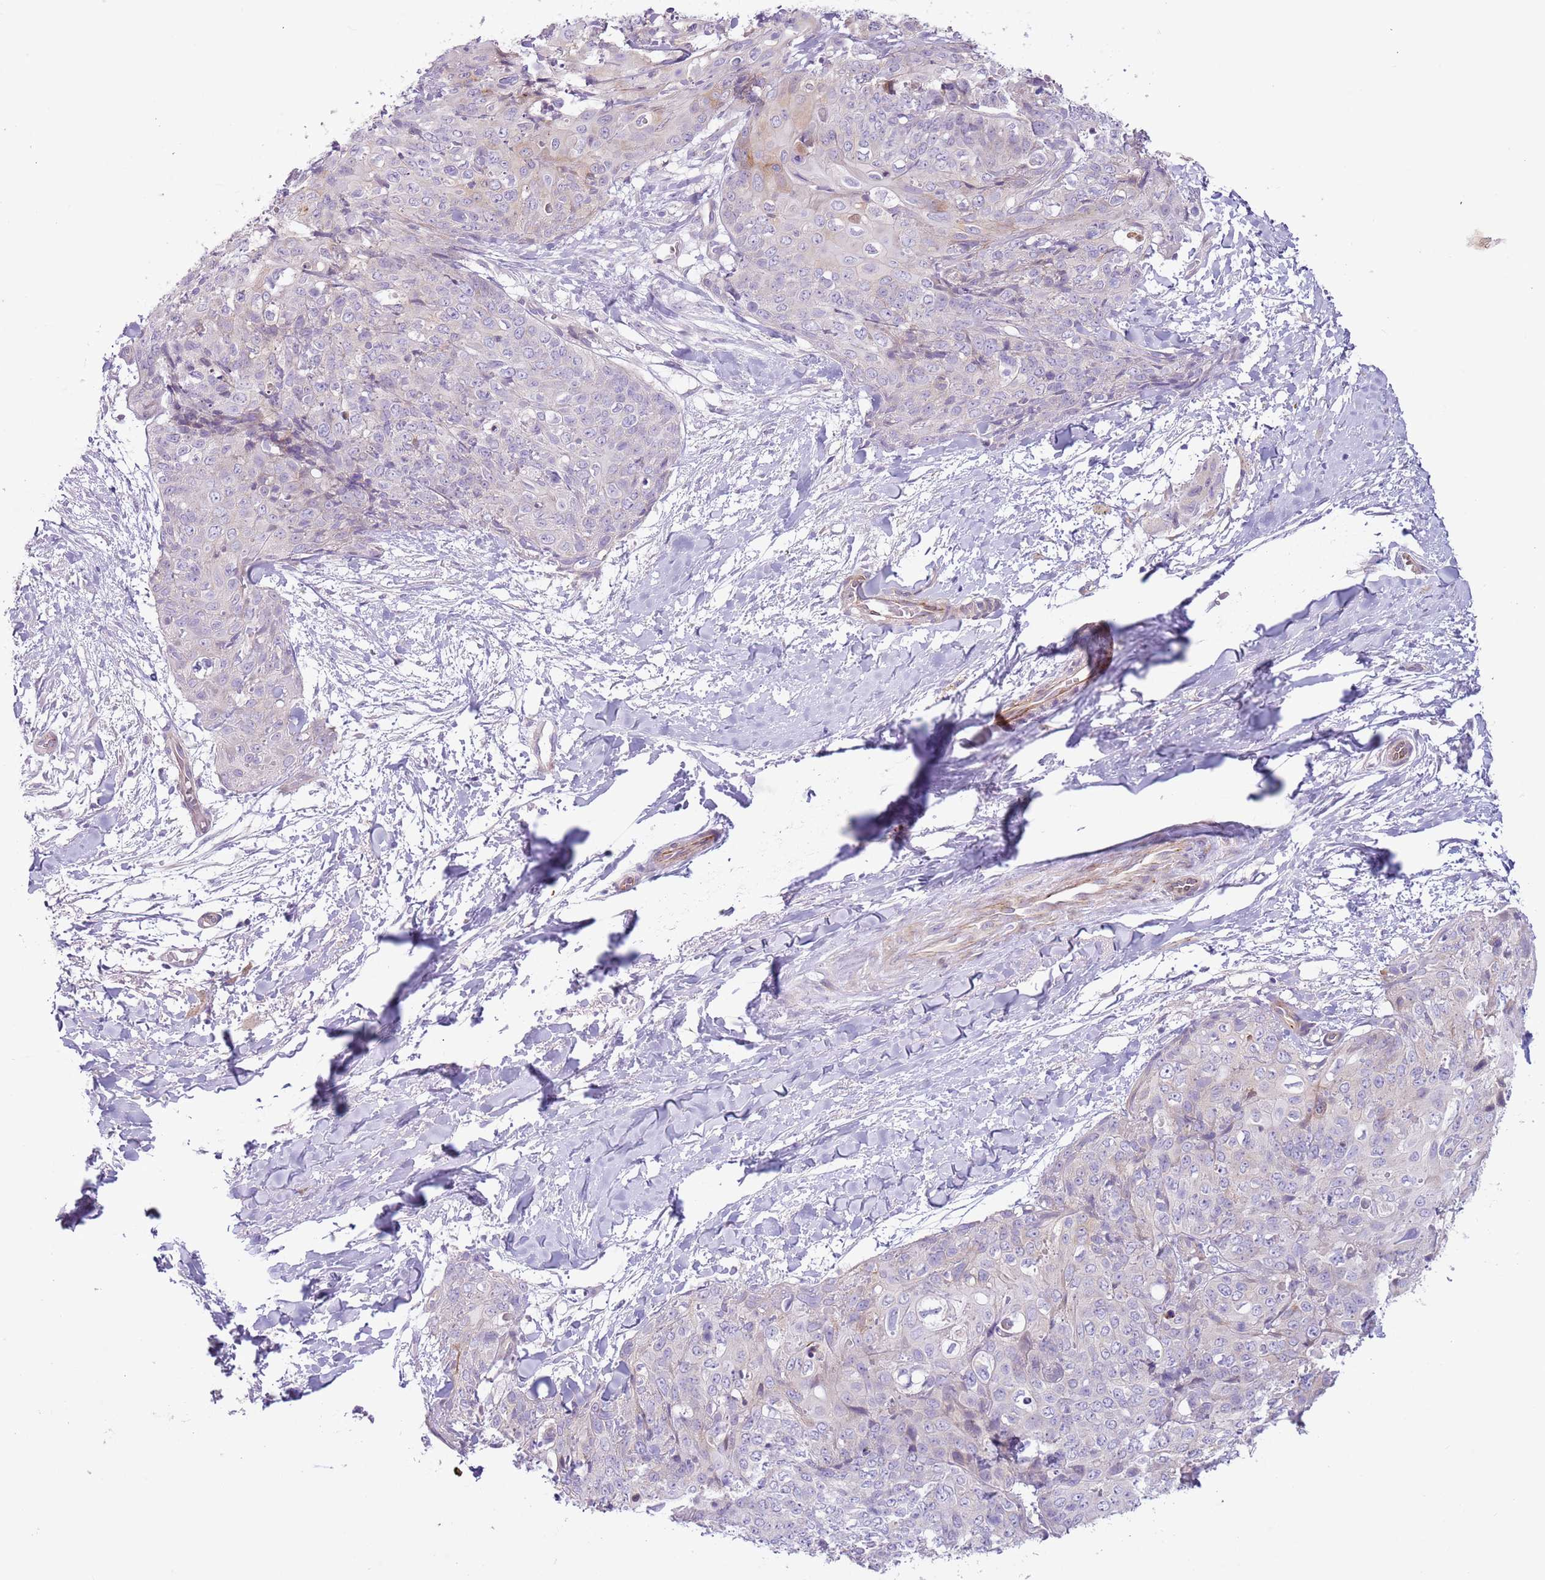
{"staining": {"intensity": "negative", "quantity": "none", "location": "none"}, "tissue": "skin cancer", "cell_type": "Tumor cells", "image_type": "cancer", "snomed": [{"axis": "morphology", "description": "Squamous cell carcinoma, NOS"}, {"axis": "topography", "description": "Skin"}, {"axis": "topography", "description": "Vulva"}], "caption": "The micrograph demonstrates no significant staining in tumor cells of squamous cell carcinoma (skin).", "gene": "MRO", "patient": {"sex": "female", "age": 85}}